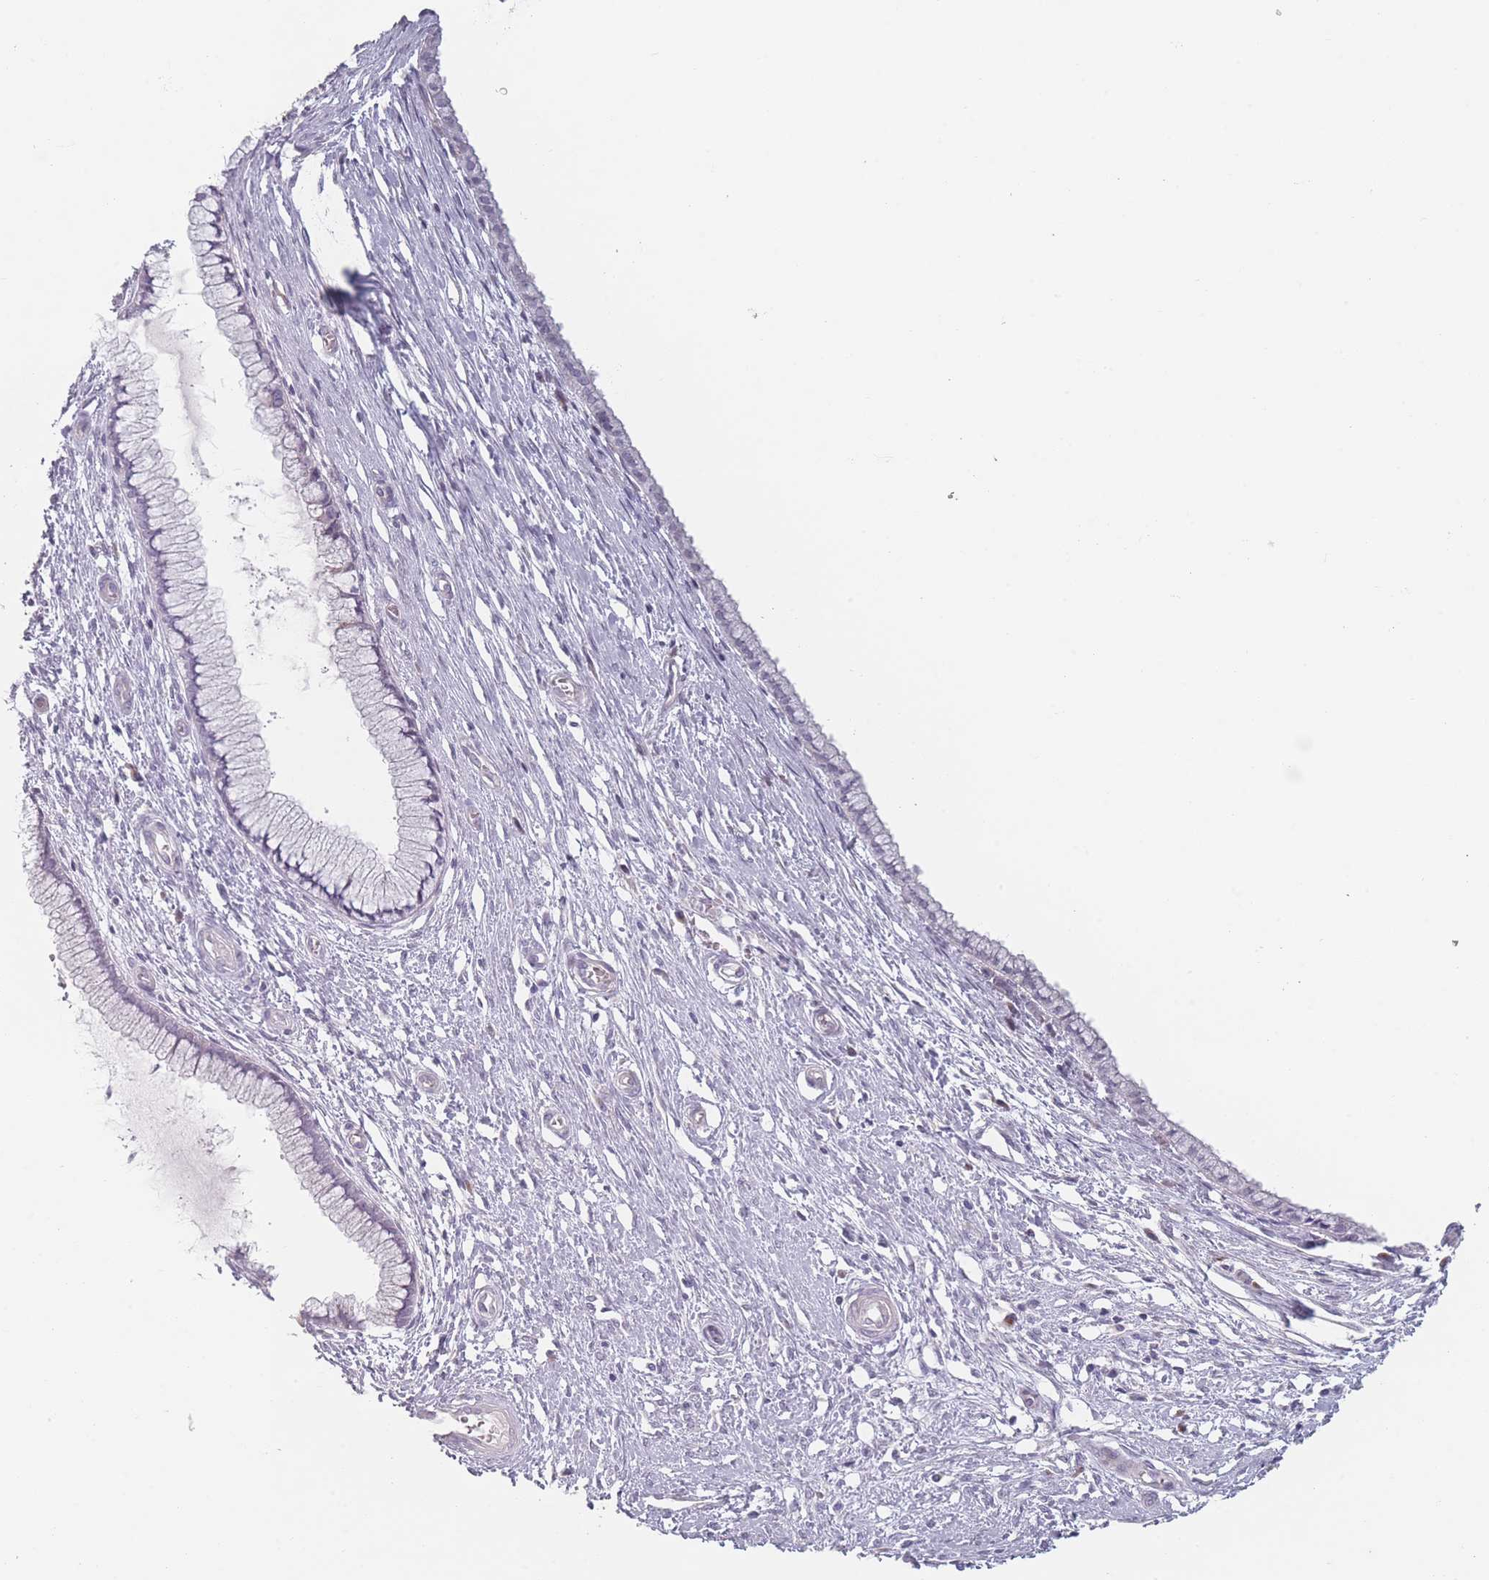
{"staining": {"intensity": "negative", "quantity": "none", "location": "none"}, "tissue": "cervix", "cell_type": "Glandular cells", "image_type": "normal", "snomed": [{"axis": "morphology", "description": "Normal tissue, NOS"}, {"axis": "topography", "description": "Cervix"}], "caption": "Glandular cells show no significant expression in unremarkable cervix.", "gene": "RASL10B", "patient": {"sex": "female", "age": 55}}